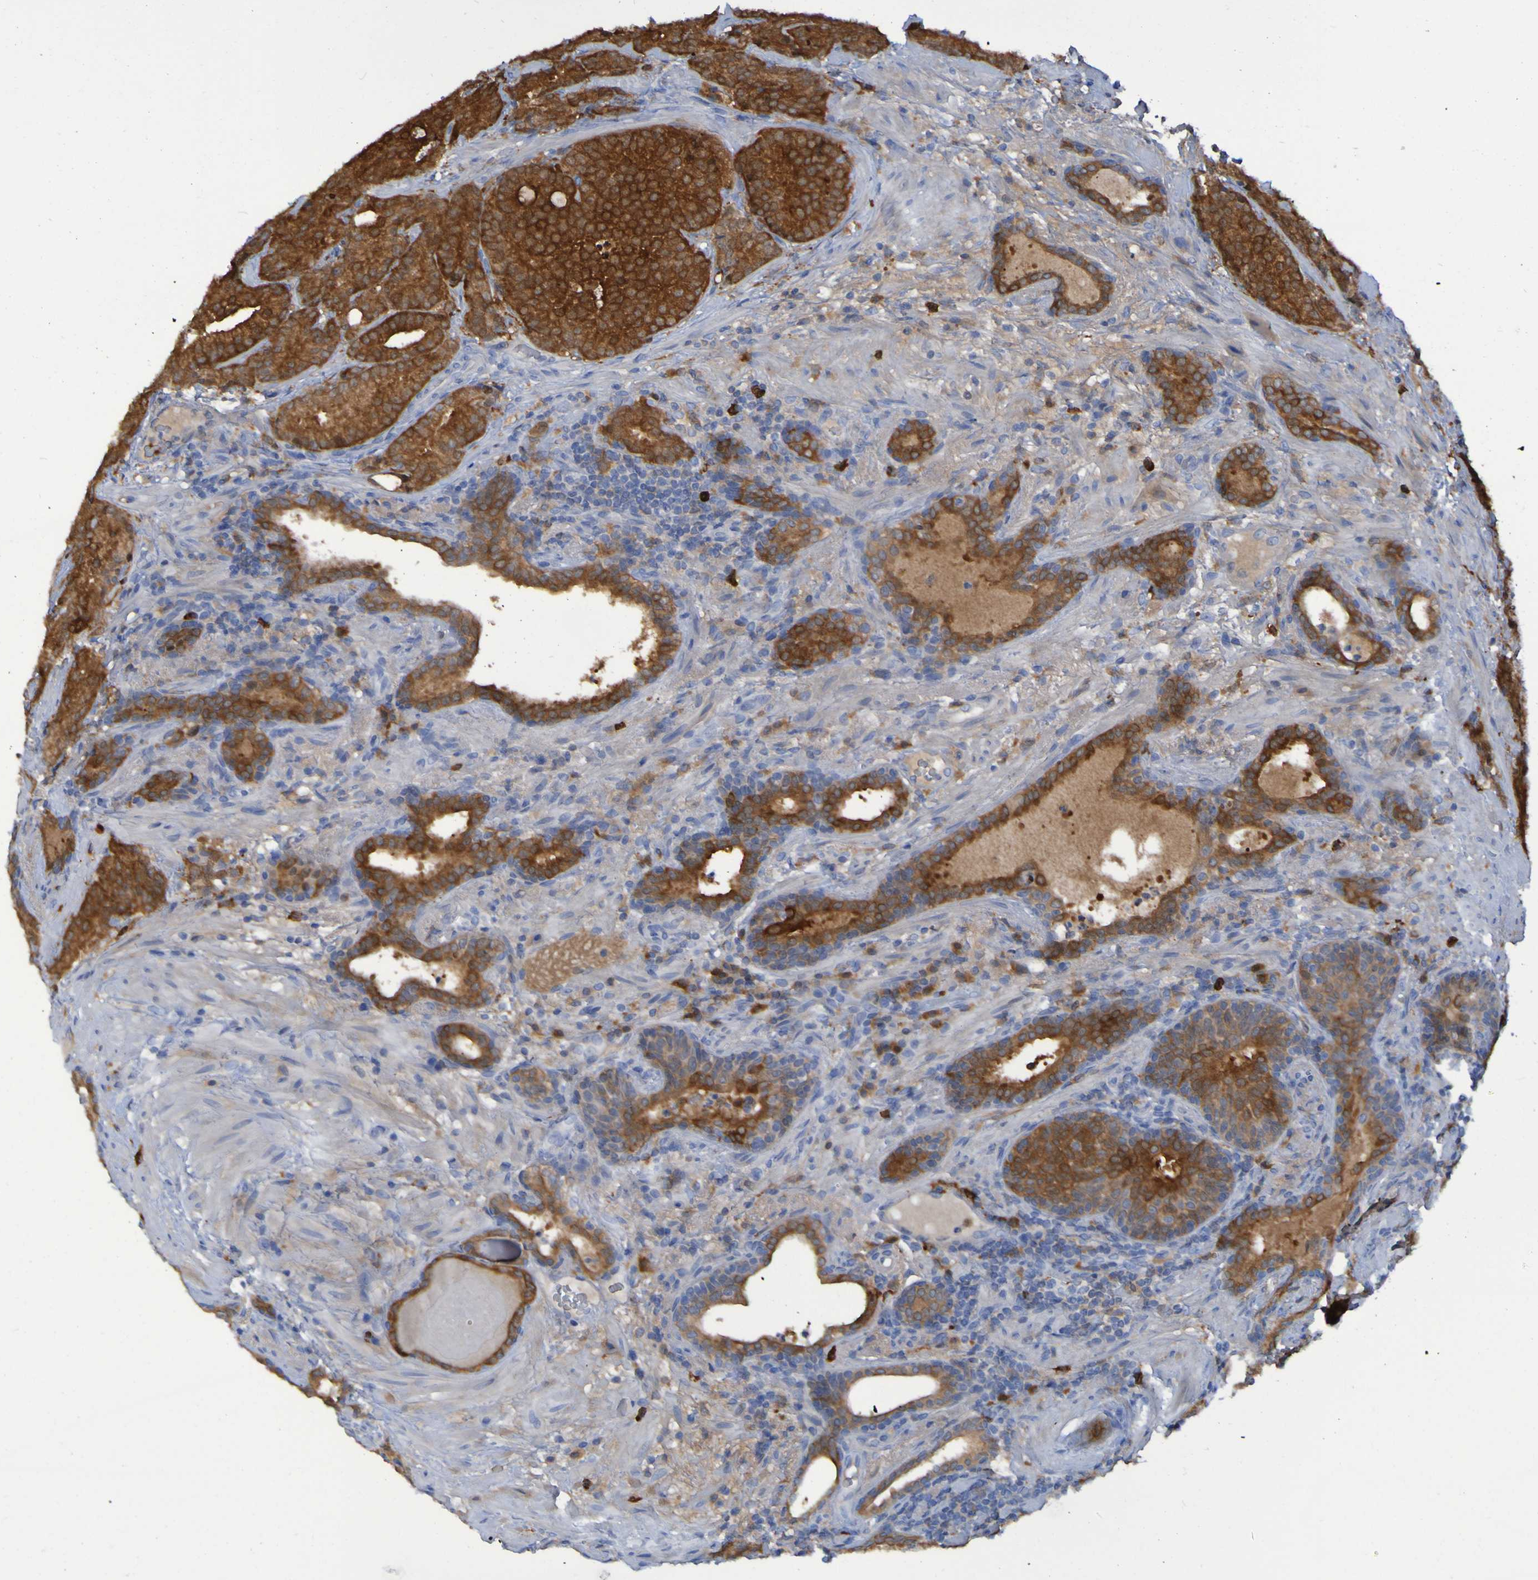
{"staining": {"intensity": "moderate", "quantity": ">75%", "location": "cytoplasmic/membranous"}, "tissue": "prostate cancer", "cell_type": "Tumor cells", "image_type": "cancer", "snomed": [{"axis": "morphology", "description": "Adenocarcinoma, High grade"}, {"axis": "topography", "description": "Prostate"}], "caption": "Immunohistochemical staining of prostate adenocarcinoma (high-grade) demonstrates medium levels of moderate cytoplasmic/membranous staining in approximately >75% of tumor cells. Immunohistochemistry stains the protein of interest in brown and the nuclei are stained blue.", "gene": "MPPE1", "patient": {"sex": "male", "age": 61}}